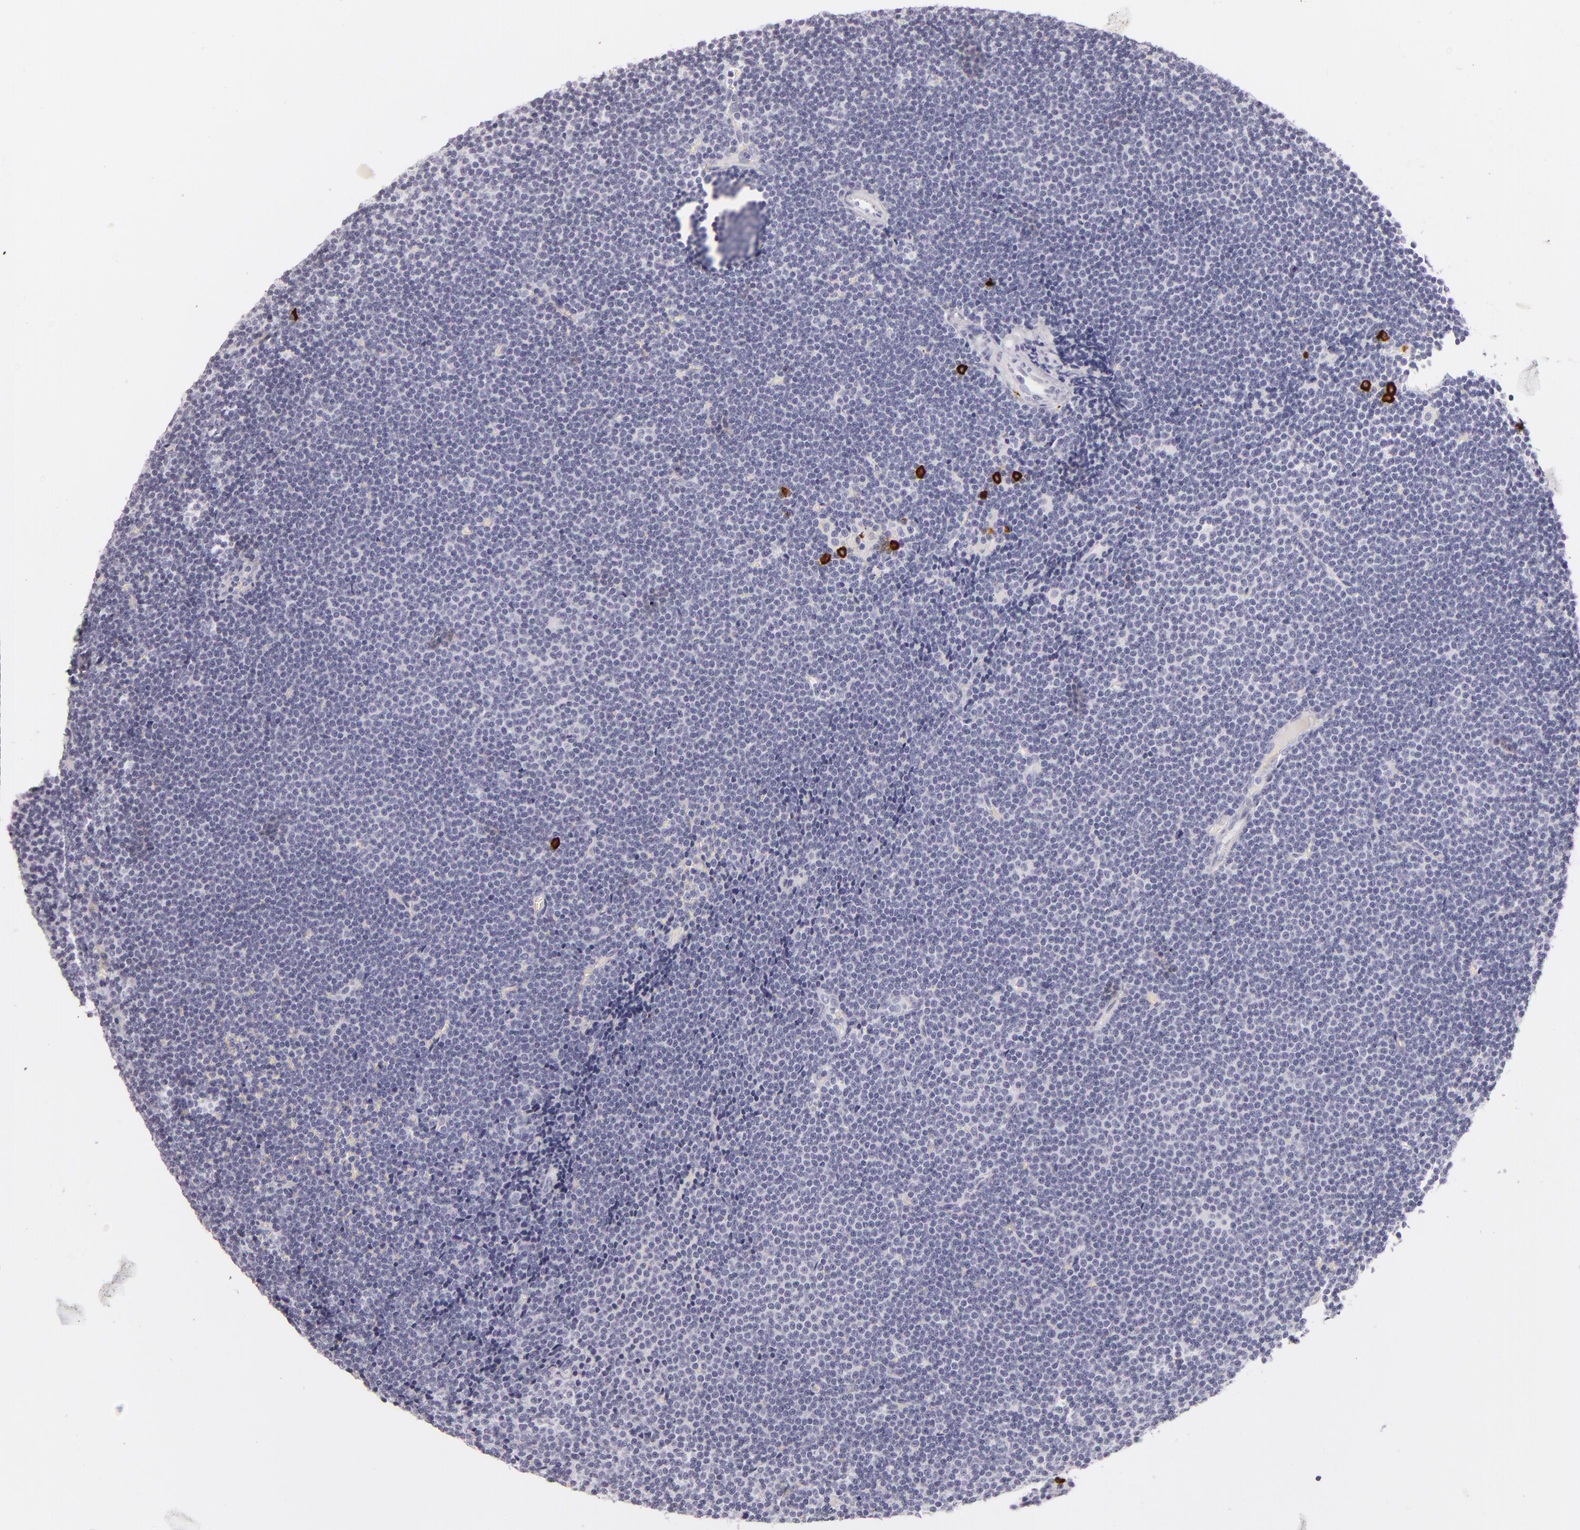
{"staining": {"intensity": "negative", "quantity": "none", "location": "none"}, "tissue": "lymphoma", "cell_type": "Tumor cells", "image_type": "cancer", "snomed": [{"axis": "morphology", "description": "Malignant lymphoma, non-Hodgkin's type, Low grade"}, {"axis": "topography", "description": "Lymph node"}], "caption": "A photomicrograph of human malignant lymphoma, non-Hodgkin's type (low-grade) is negative for staining in tumor cells.", "gene": "TPSD1", "patient": {"sex": "female", "age": 73}}